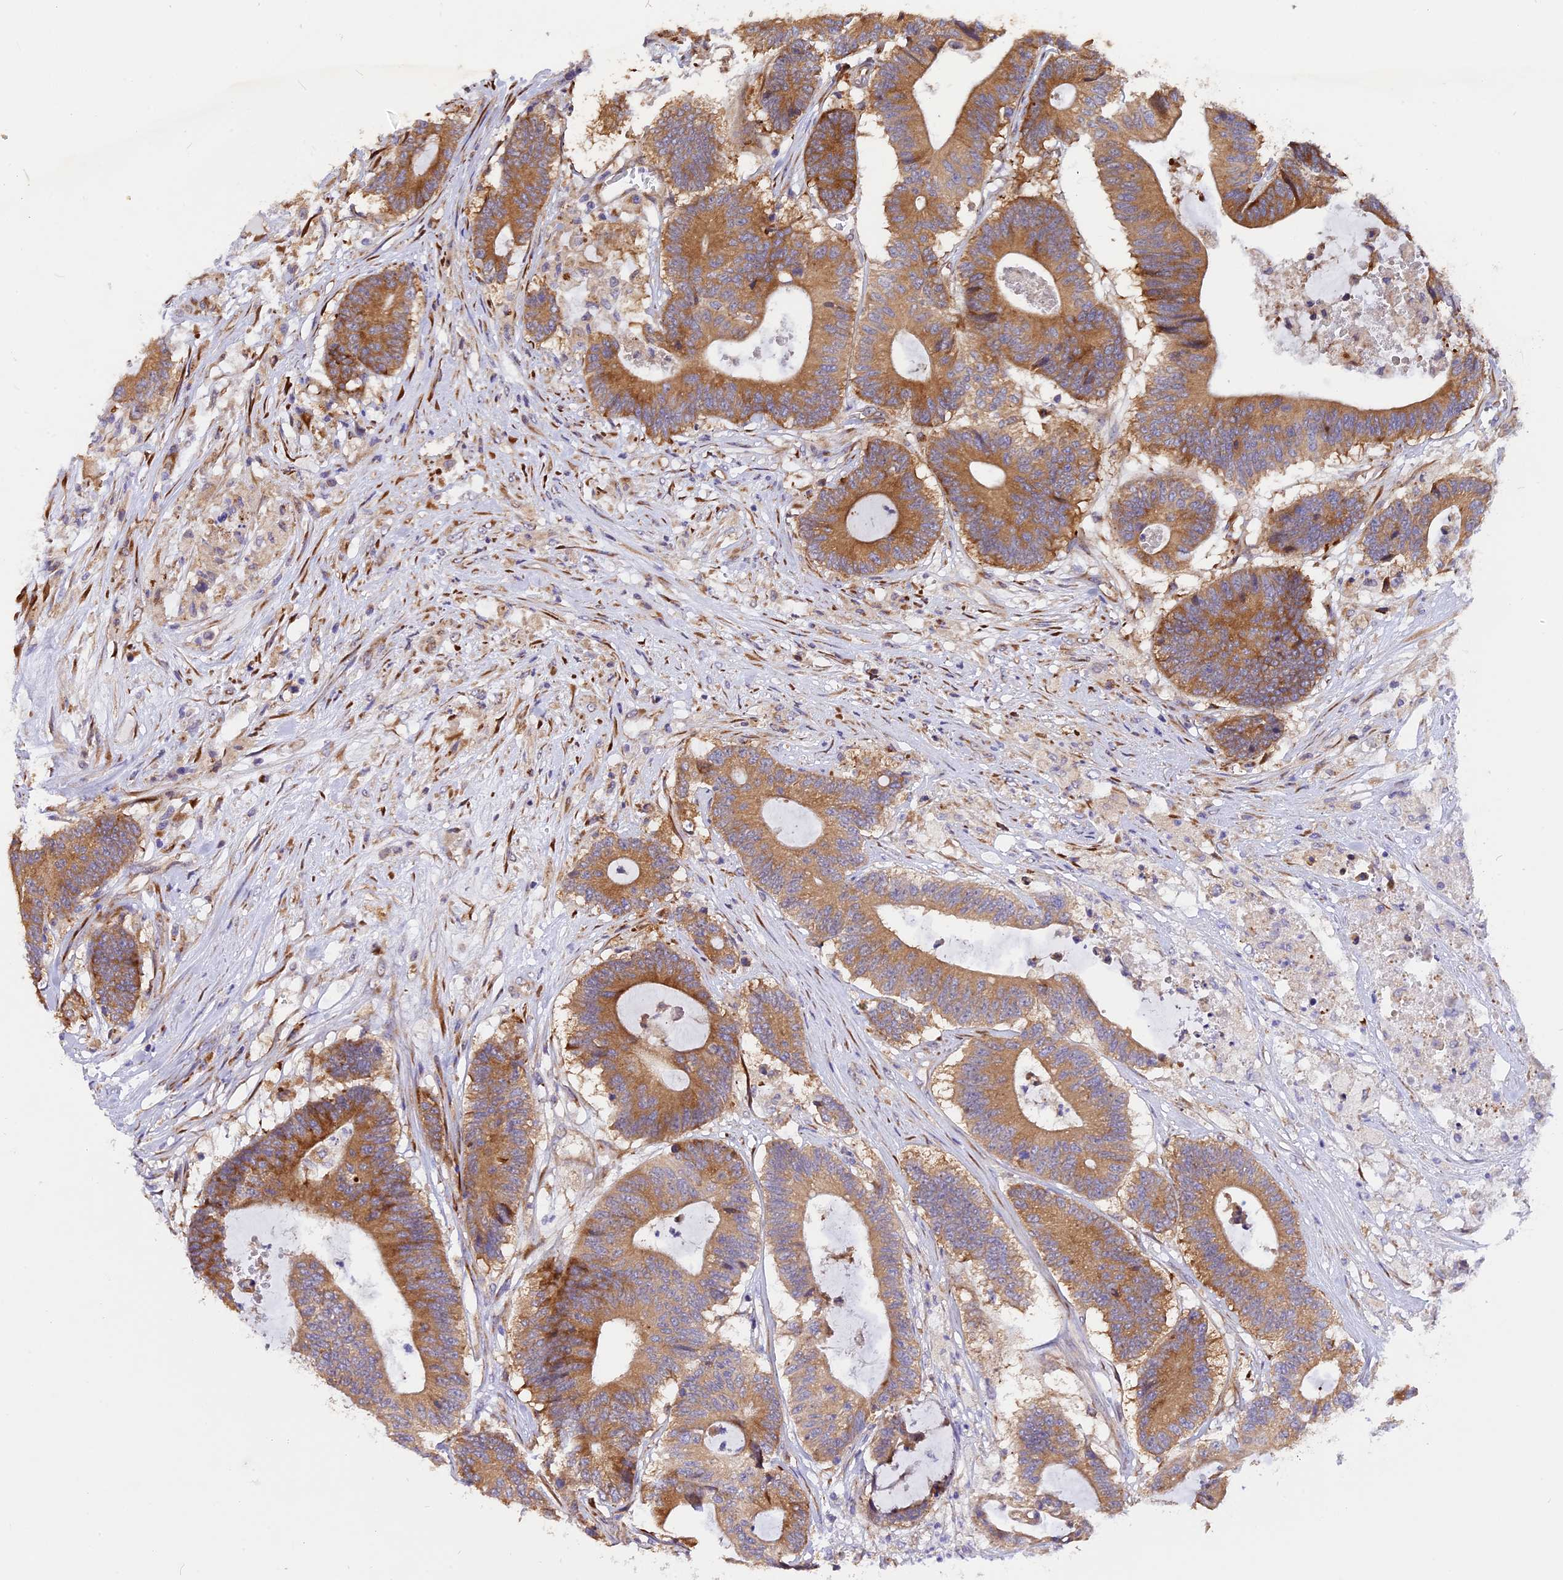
{"staining": {"intensity": "moderate", "quantity": ">75%", "location": "cytoplasmic/membranous"}, "tissue": "colorectal cancer", "cell_type": "Tumor cells", "image_type": "cancer", "snomed": [{"axis": "morphology", "description": "Adenocarcinoma, NOS"}, {"axis": "topography", "description": "Colon"}], "caption": "This is an image of immunohistochemistry (IHC) staining of colorectal cancer (adenocarcinoma), which shows moderate staining in the cytoplasmic/membranous of tumor cells.", "gene": "GNPTAB", "patient": {"sex": "female", "age": 84}}